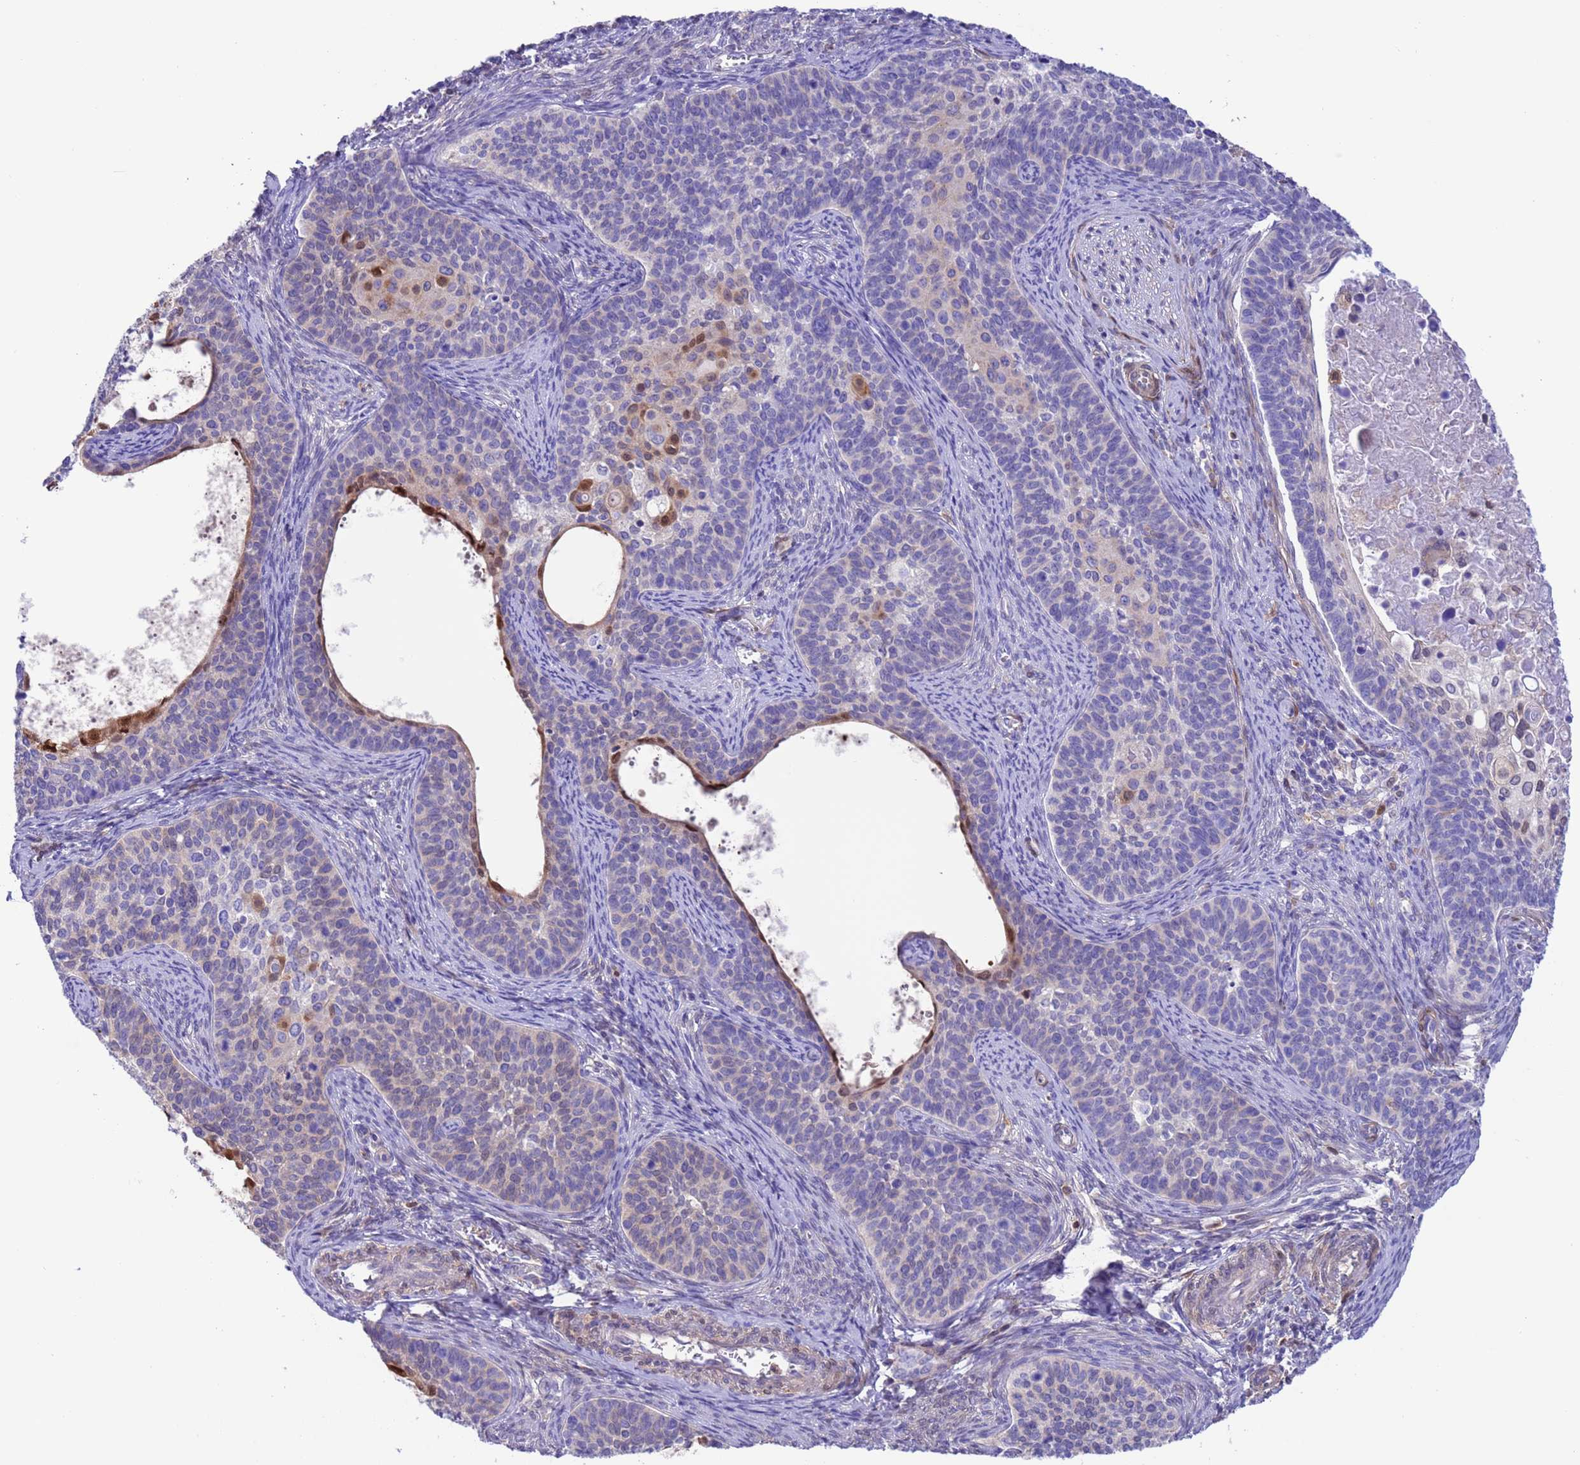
{"staining": {"intensity": "moderate", "quantity": "<25%", "location": "cytoplasmic/membranous,nuclear"}, "tissue": "cervical cancer", "cell_type": "Tumor cells", "image_type": "cancer", "snomed": [{"axis": "morphology", "description": "Squamous cell carcinoma, NOS"}, {"axis": "topography", "description": "Cervix"}], "caption": "Cervical cancer (squamous cell carcinoma) stained with DAB immunohistochemistry displays low levels of moderate cytoplasmic/membranous and nuclear staining in about <25% of tumor cells.", "gene": "C6orf47", "patient": {"sex": "female", "age": 33}}